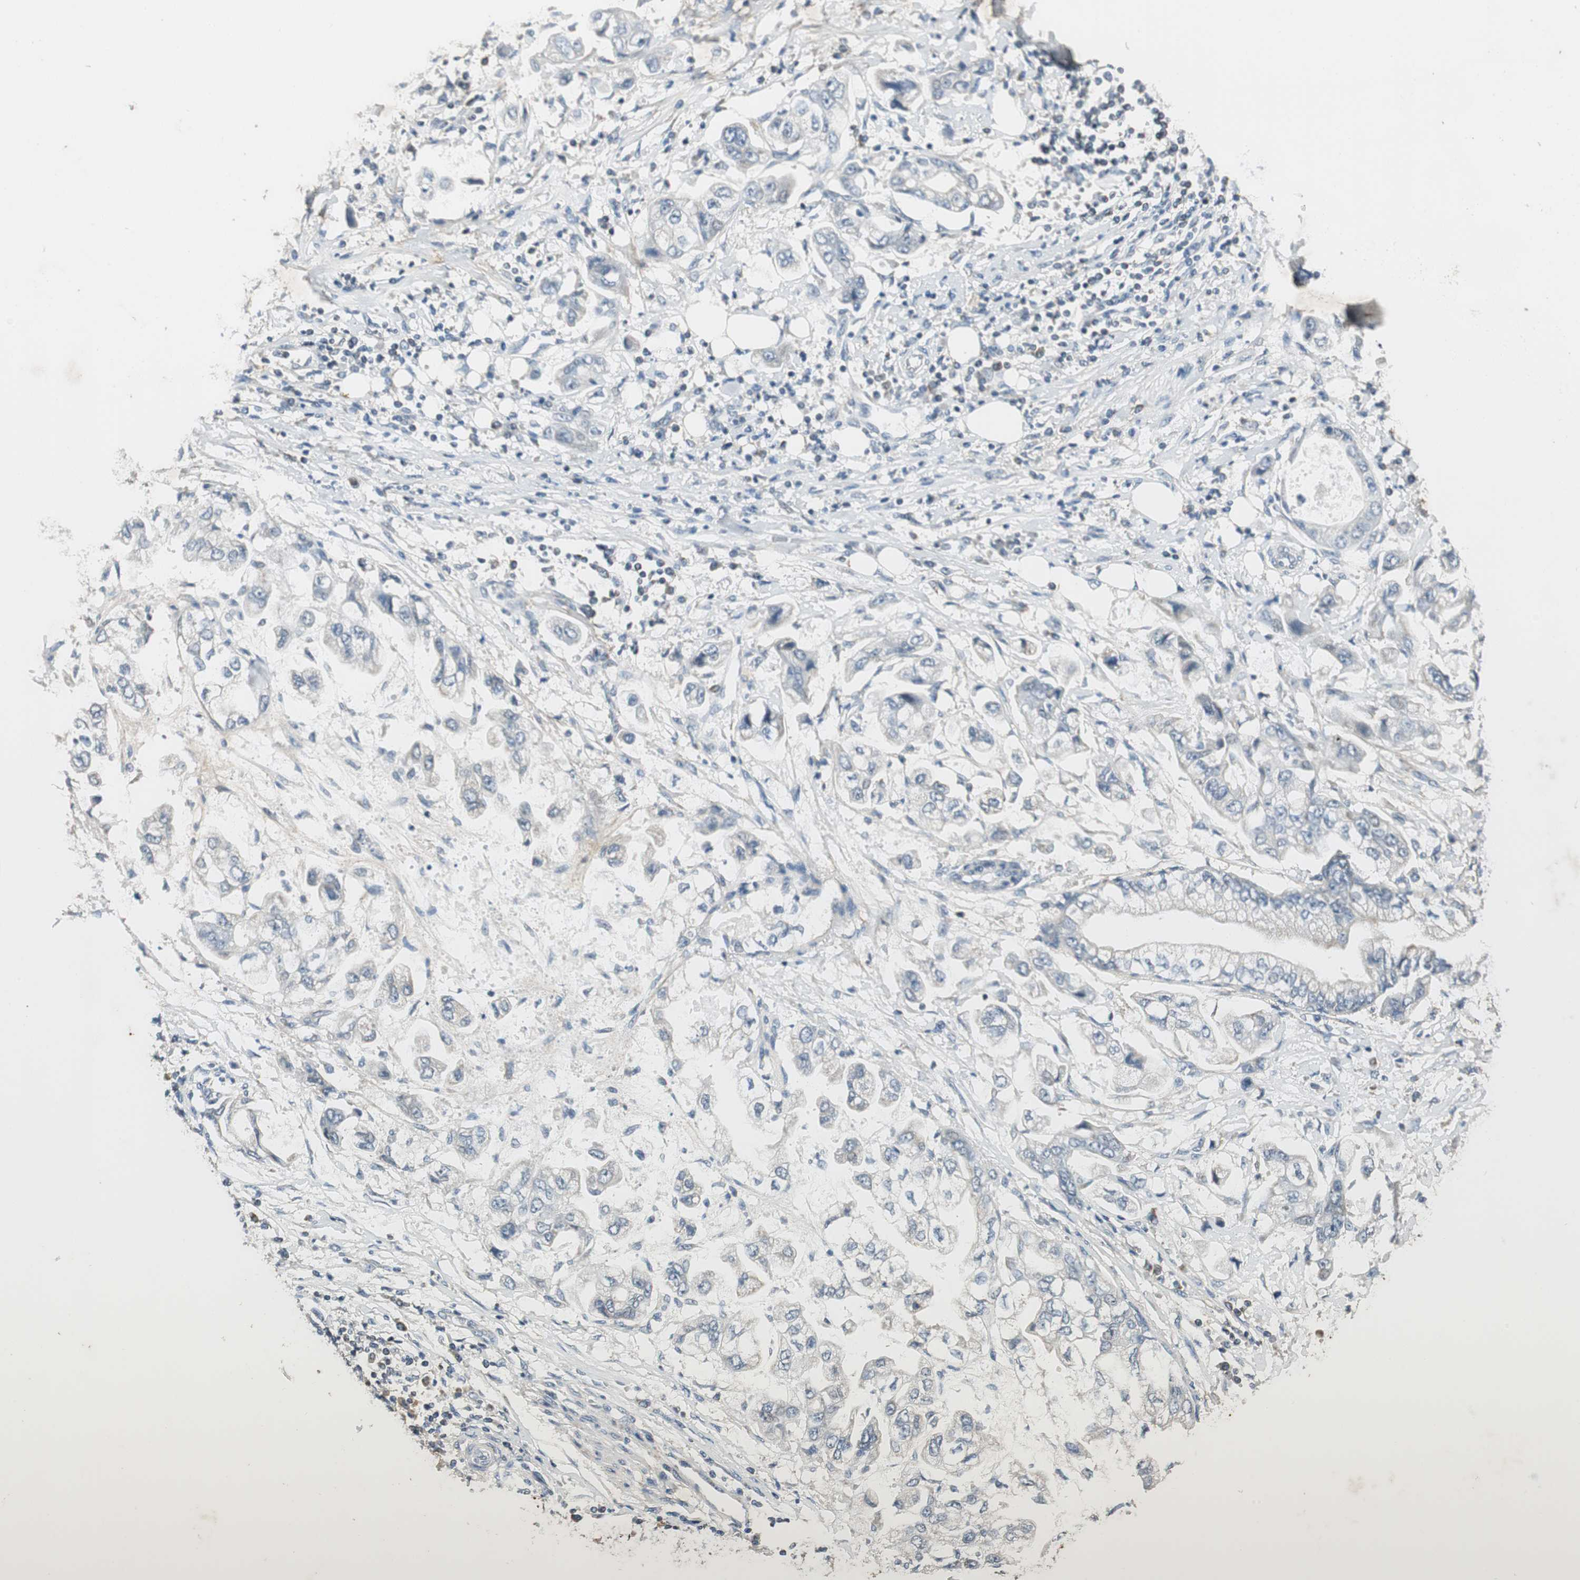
{"staining": {"intensity": "weak", "quantity": "<25%", "location": "cytoplasmic/membranous"}, "tissue": "stomach cancer", "cell_type": "Tumor cells", "image_type": "cancer", "snomed": [{"axis": "morphology", "description": "Adenocarcinoma, NOS"}, {"axis": "topography", "description": "Stomach"}], "caption": "Immunohistochemistry histopathology image of neoplastic tissue: human stomach cancer stained with DAB (3,3'-diaminobenzidine) shows no significant protein staining in tumor cells.", "gene": "MSTO1", "patient": {"sex": "male", "age": 62}}